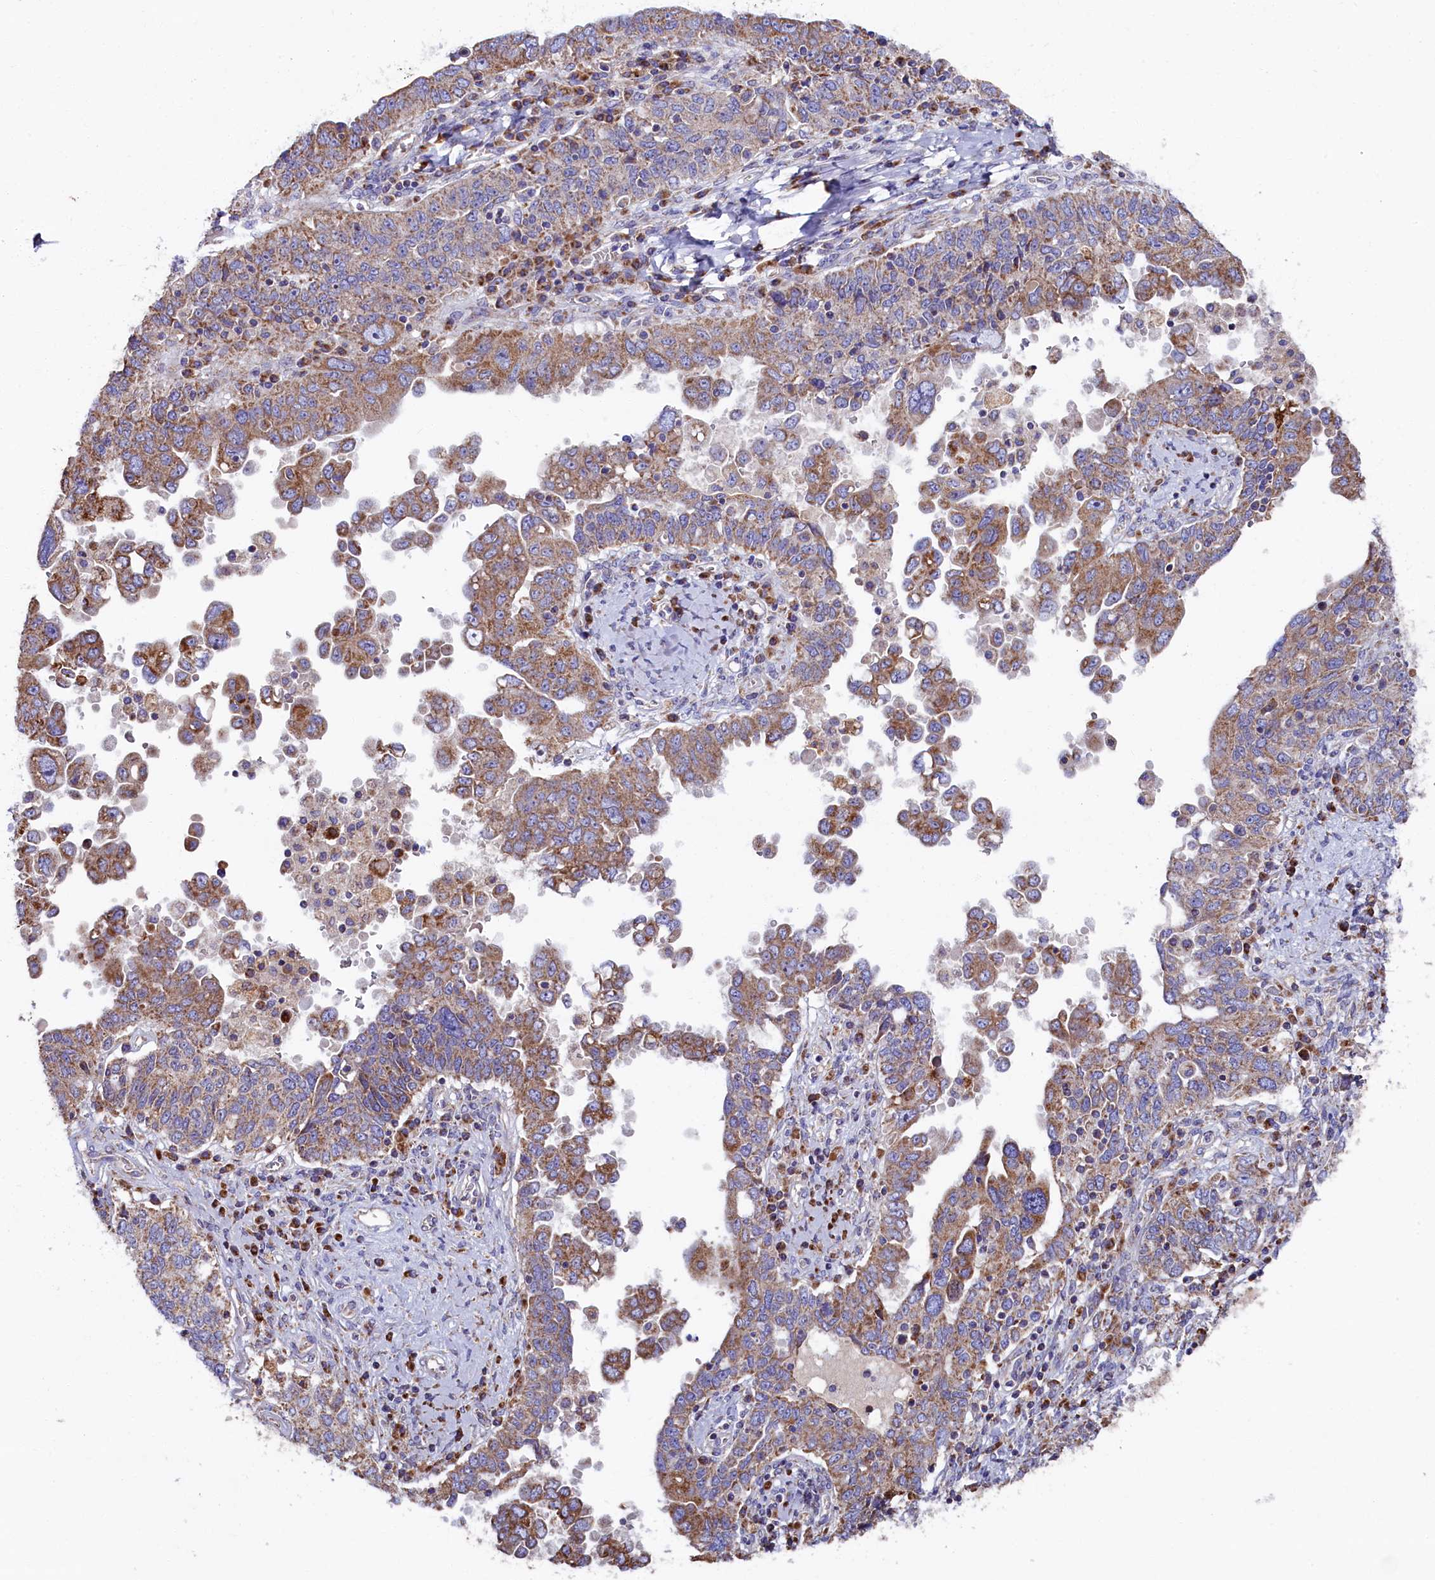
{"staining": {"intensity": "moderate", "quantity": ">75%", "location": "cytoplasmic/membranous"}, "tissue": "ovarian cancer", "cell_type": "Tumor cells", "image_type": "cancer", "snomed": [{"axis": "morphology", "description": "Carcinoma, endometroid"}, {"axis": "topography", "description": "Ovary"}], "caption": "Tumor cells reveal medium levels of moderate cytoplasmic/membranous staining in approximately >75% of cells in ovarian cancer.", "gene": "ZSWIM1", "patient": {"sex": "female", "age": 62}}